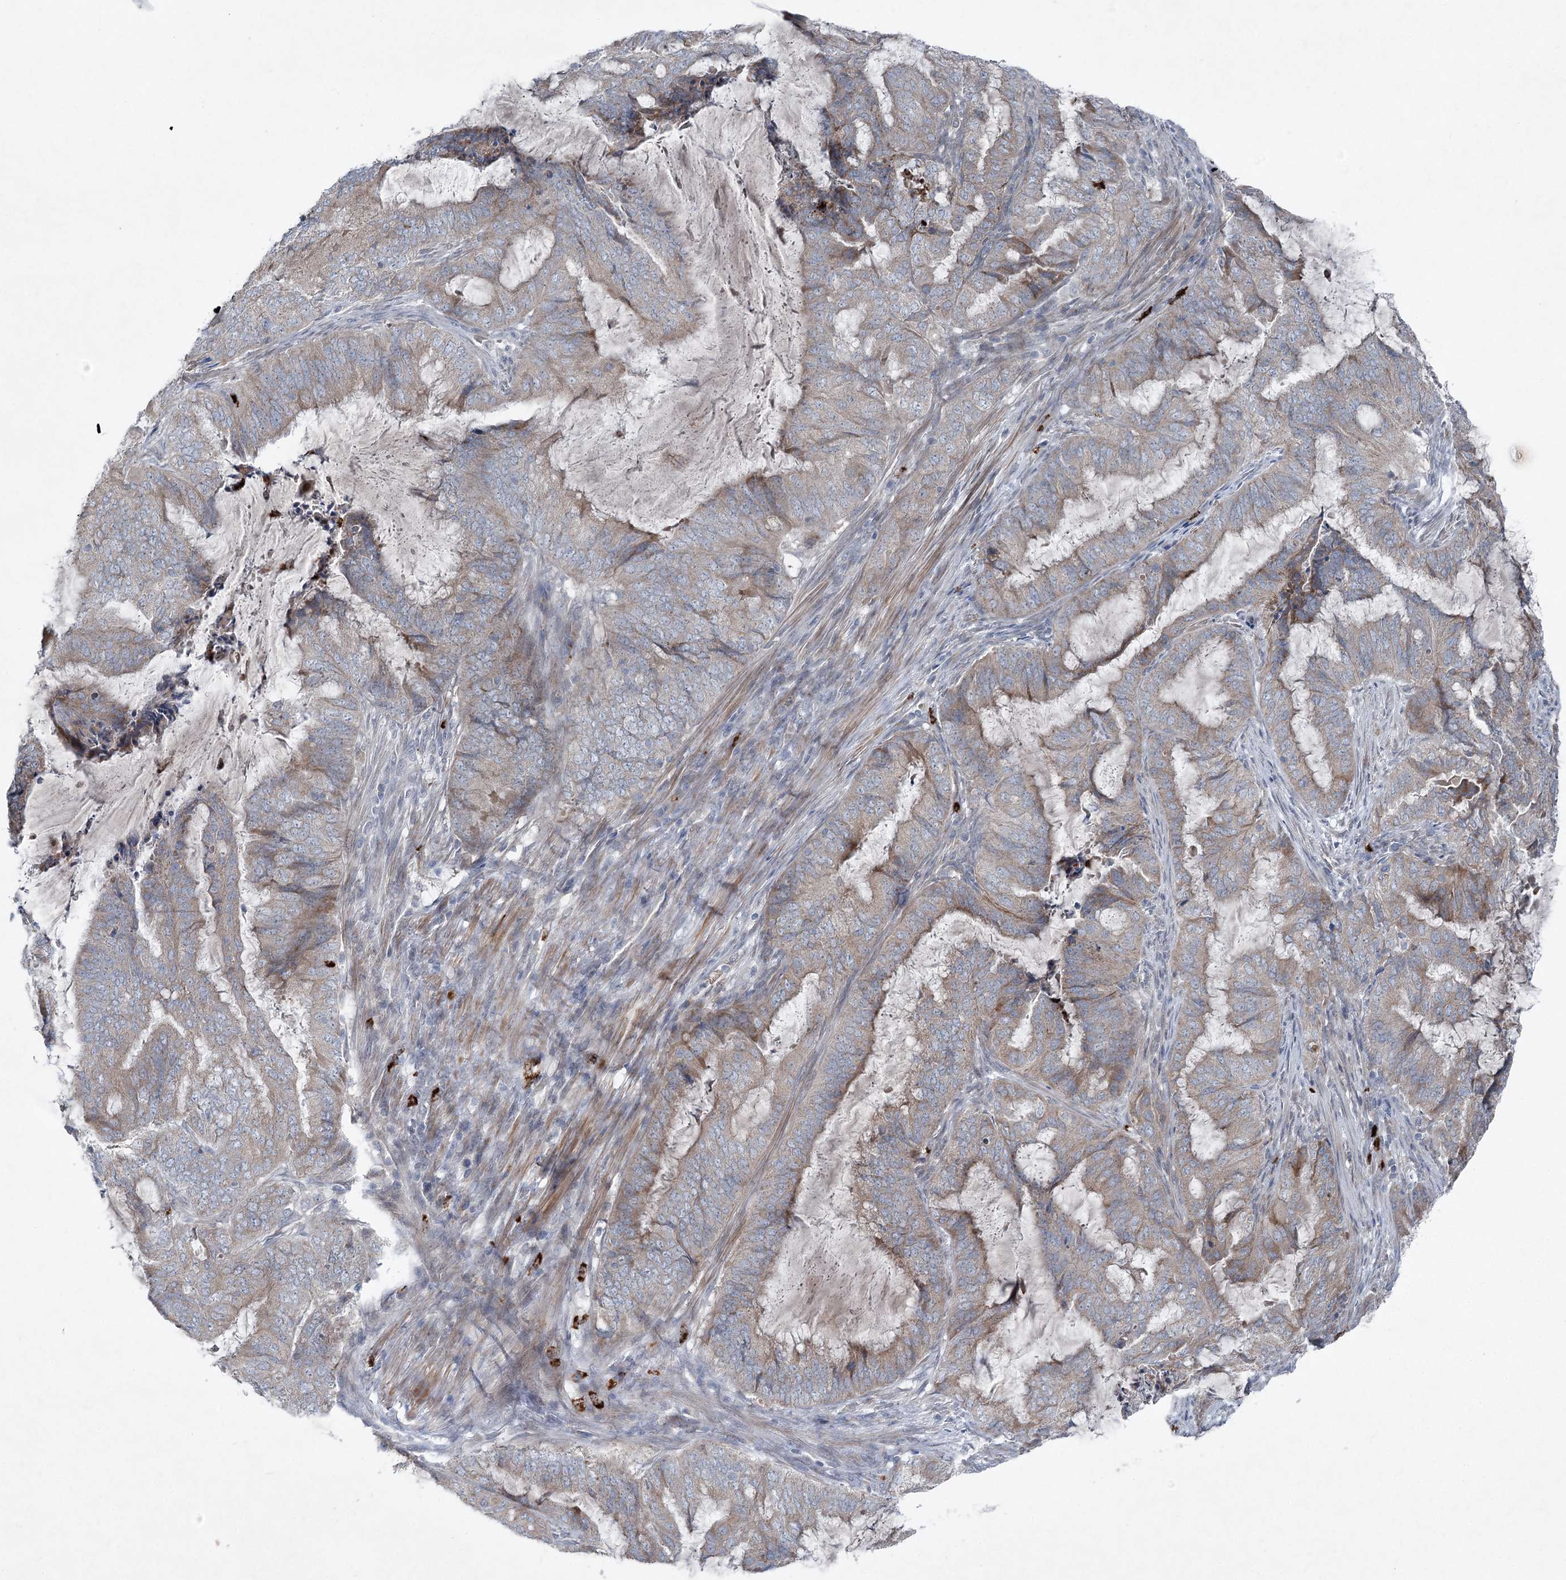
{"staining": {"intensity": "weak", "quantity": "25%-75%", "location": "cytoplasmic/membranous"}, "tissue": "endometrial cancer", "cell_type": "Tumor cells", "image_type": "cancer", "snomed": [{"axis": "morphology", "description": "Adenocarcinoma, NOS"}, {"axis": "topography", "description": "Endometrium"}], "caption": "Protein staining by IHC displays weak cytoplasmic/membranous expression in approximately 25%-75% of tumor cells in endometrial cancer (adenocarcinoma).", "gene": "PLA2G12A", "patient": {"sex": "female", "age": 51}}